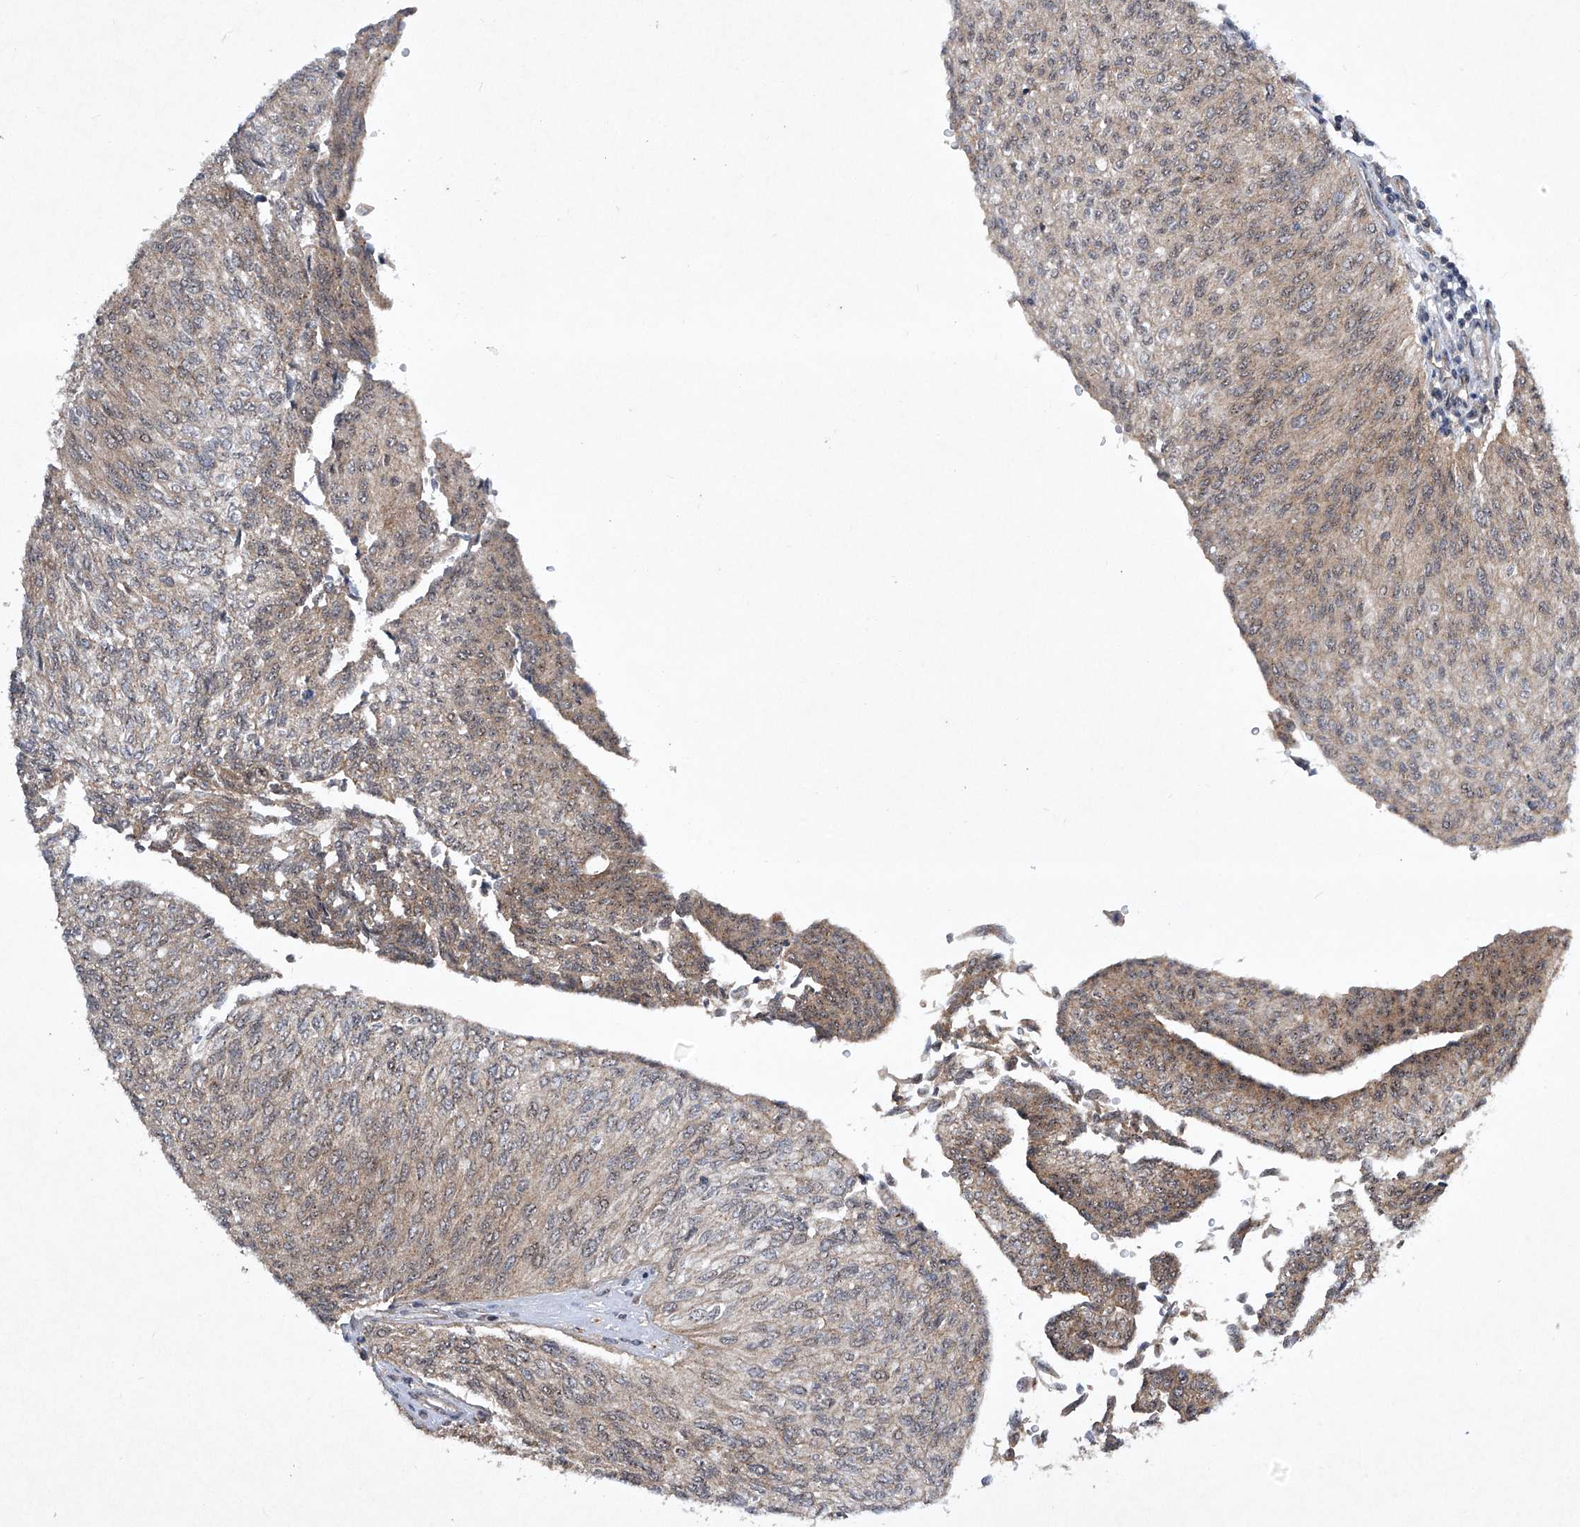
{"staining": {"intensity": "moderate", "quantity": "25%-75%", "location": "cytoplasmic/membranous,nuclear"}, "tissue": "urothelial cancer", "cell_type": "Tumor cells", "image_type": "cancer", "snomed": [{"axis": "morphology", "description": "Urothelial carcinoma, Low grade"}, {"axis": "topography", "description": "Urinary bladder"}], "caption": "Urothelial carcinoma (low-grade) stained for a protein shows moderate cytoplasmic/membranous and nuclear positivity in tumor cells. The staining was performed using DAB (3,3'-diaminobenzidine), with brown indicating positive protein expression. Nuclei are stained blue with hematoxylin.", "gene": "CISH", "patient": {"sex": "female", "age": 79}}